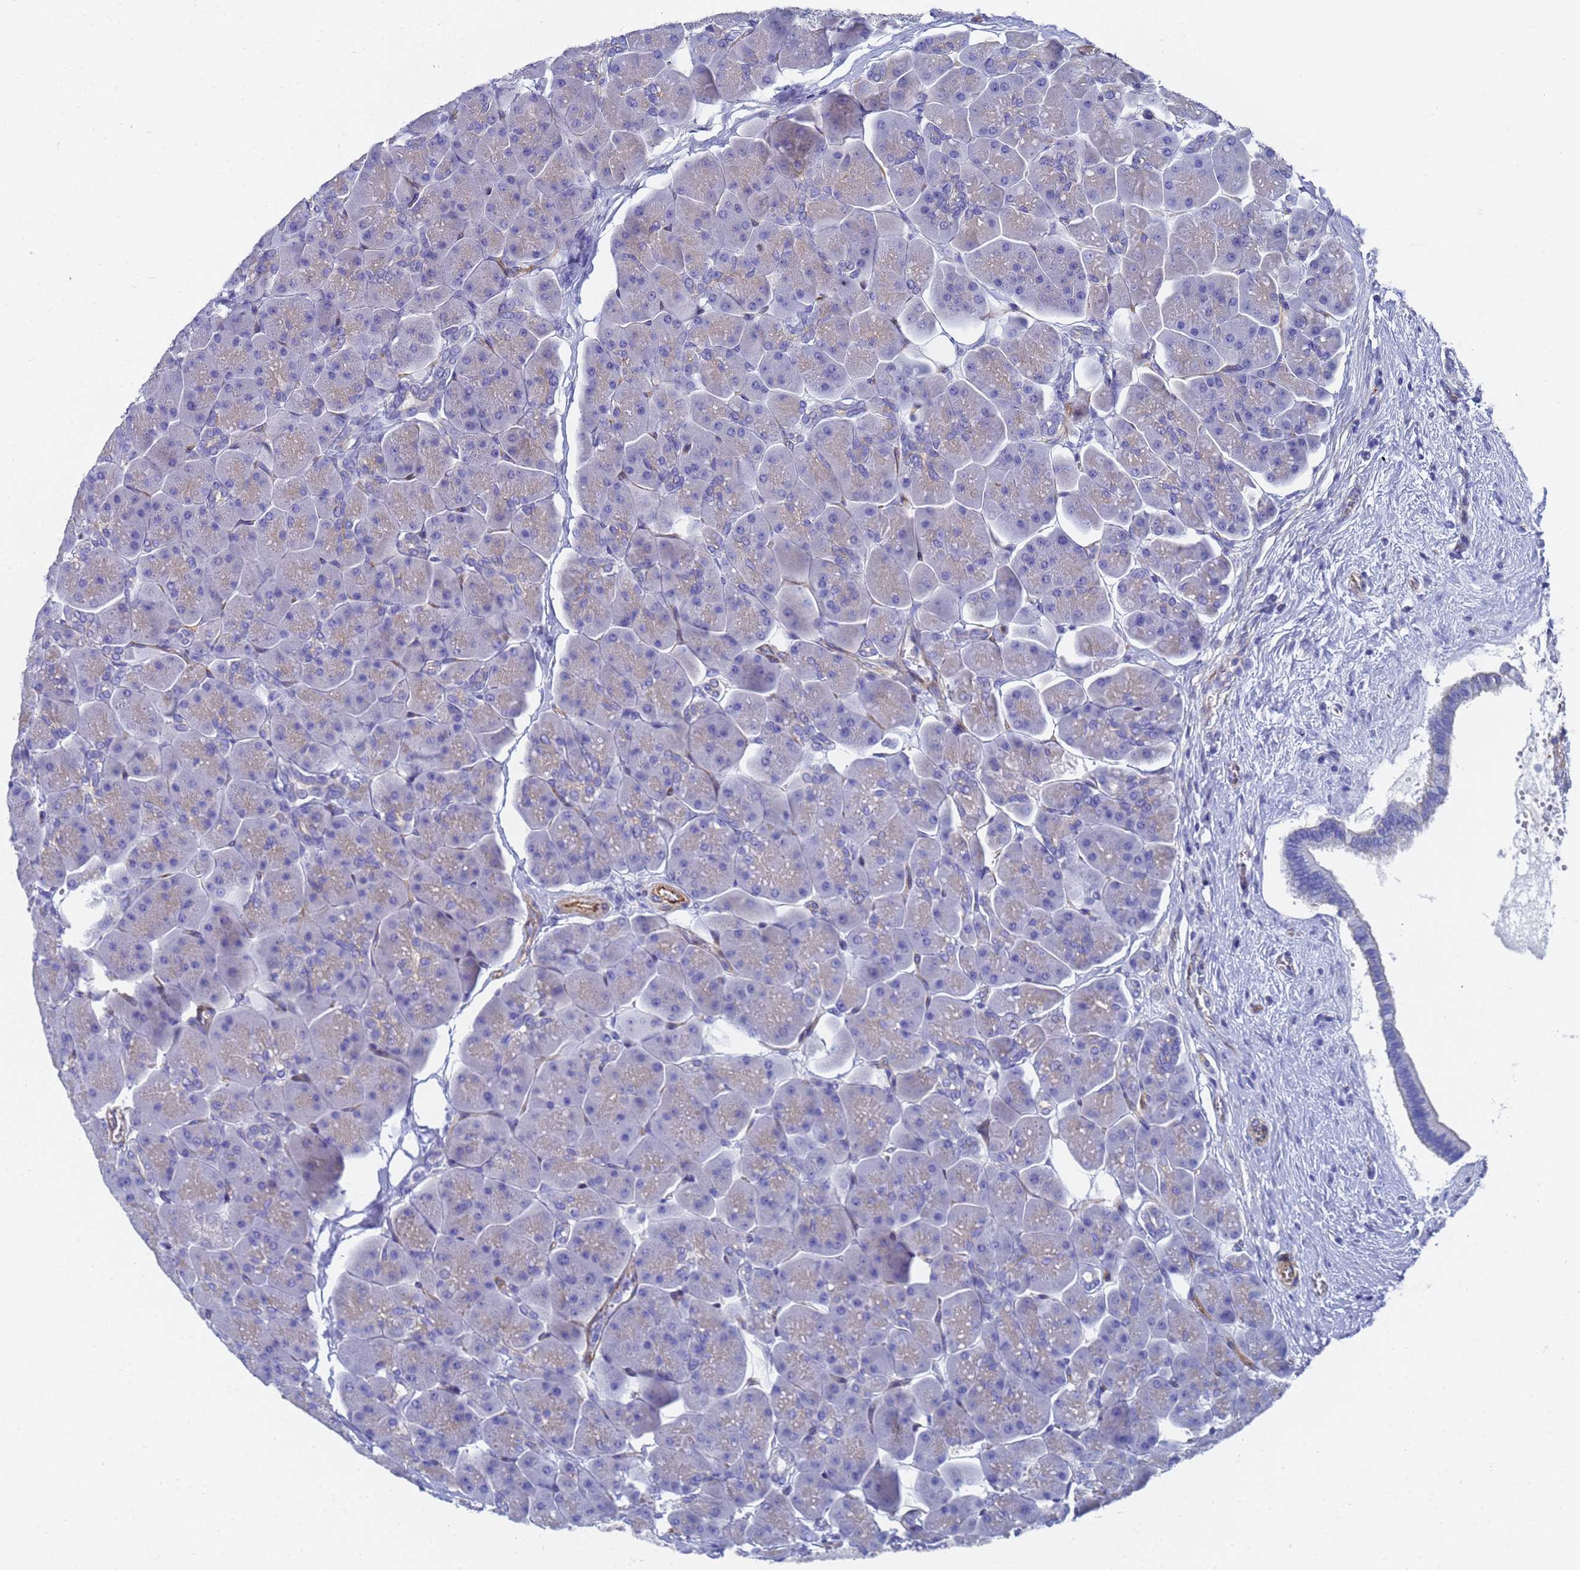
{"staining": {"intensity": "weak", "quantity": "<25%", "location": "cytoplasmic/membranous"}, "tissue": "pancreas", "cell_type": "Exocrine glandular cells", "image_type": "normal", "snomed": [{"axis": "morphology", "description": "Normal tissue, NOS"}, {"axis": "topography", "description": "Pancreas"}], "caption": "Unremarkable pancreas was stained to show a protein in brown. There is no significant staining in exocrine glandular cells. (Brightfield microscopy of DAB (3,3'-diaminobenzidine) immunohistochemistry at high magnification).", "gene": "ENSG00000198211", "patient": {"sex": "male", "age": 66}}